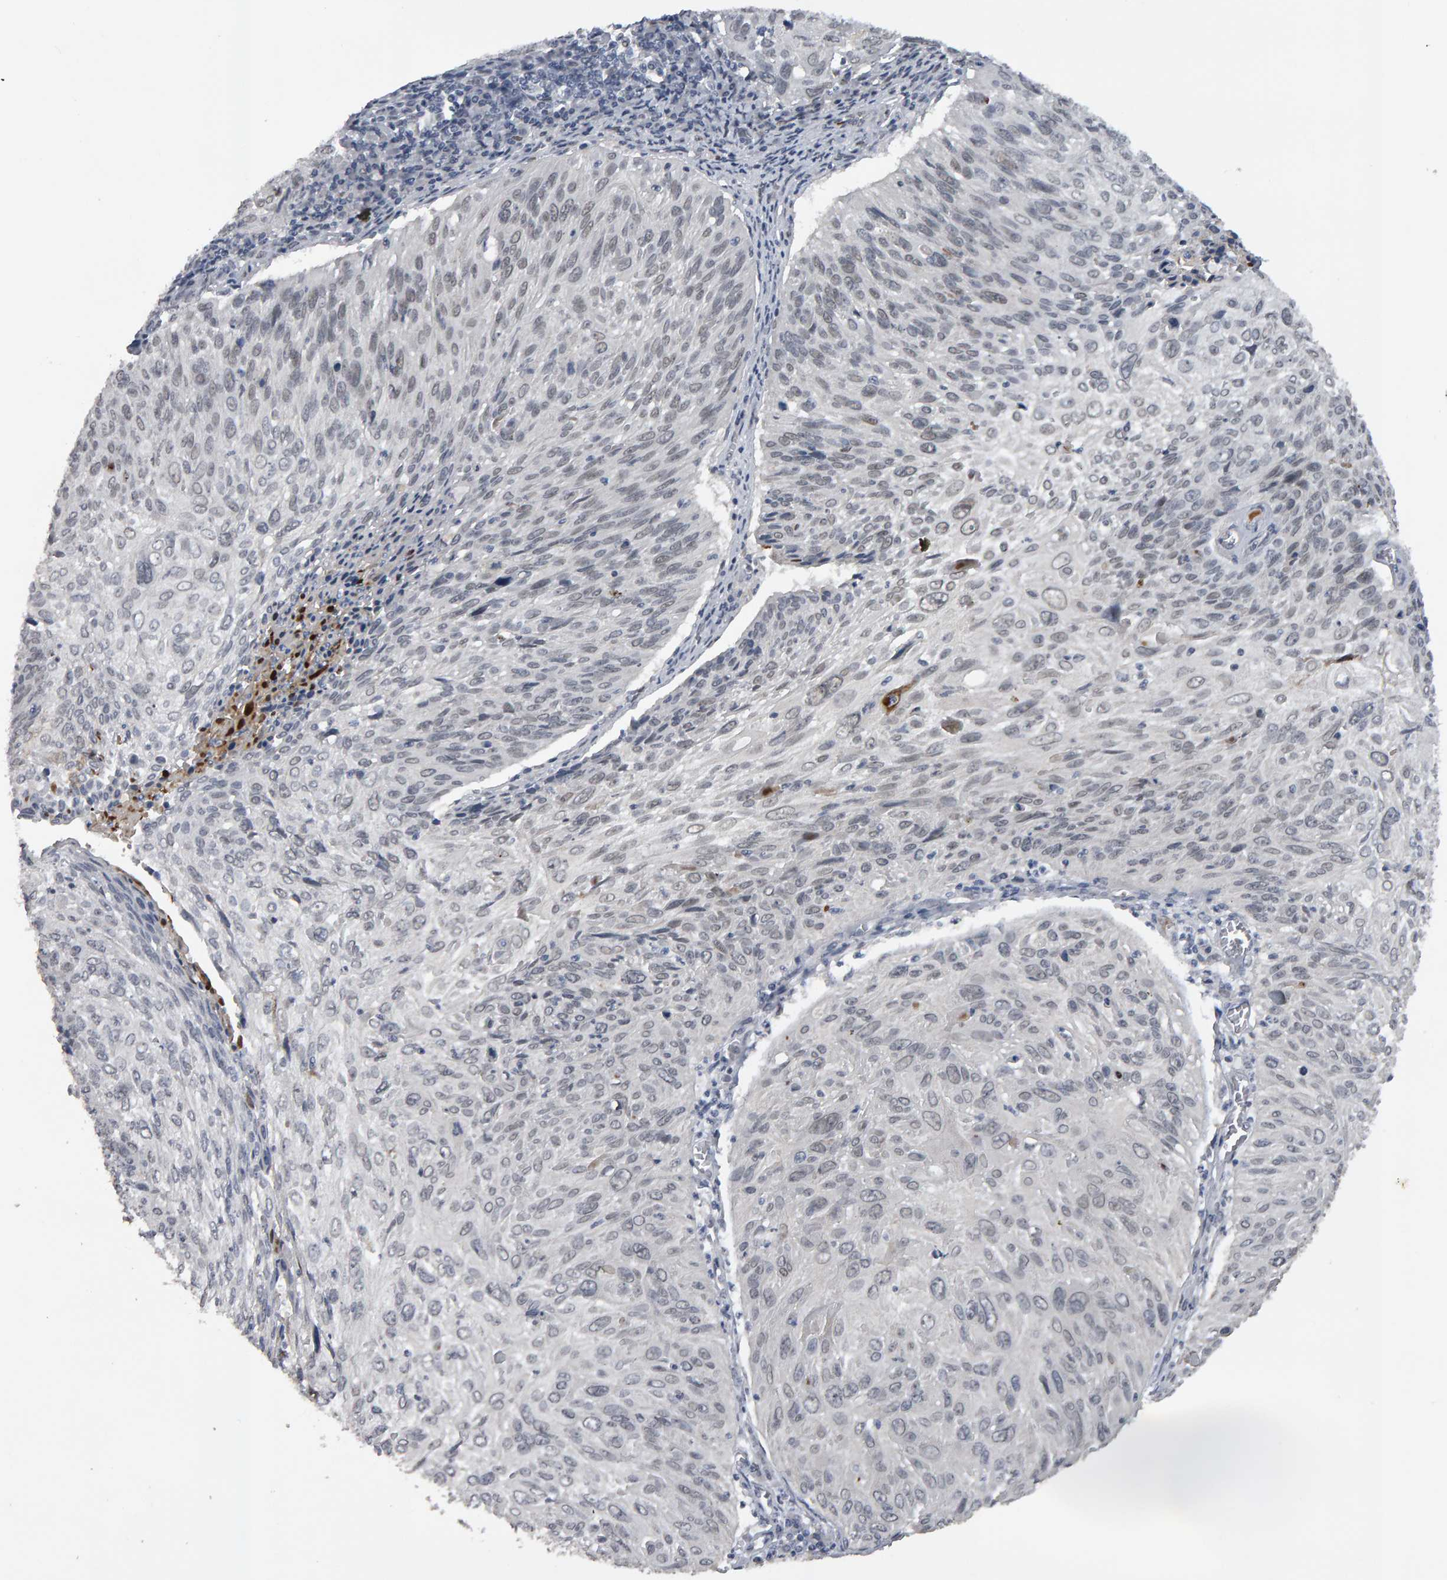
{"staining": {"intensity": "weak", "quantity": "<25%", "location": "nuclear"}, "tissue": "cervical cancer", "cell_type": "Tumor cells", "image_type": "cancer", "snomed": [{"axis": "morphology", "description": "Squamous cell carcinoma, NOS"}, {"axis": "topography", "description": "Cervix"}], "caption": "A histopathology image of human squamous cell carcinoma (cervical) is negative for staining in tumor cells. Brightfield microscopy of immunohistochemistry (IHC) stained with DAB (3,3'-diaminobenzidine) (brown) and hematoxylin (blue), captured at high magnification.", "gene": "IPO8", "patient": {"sex": "female", "age": 51}}